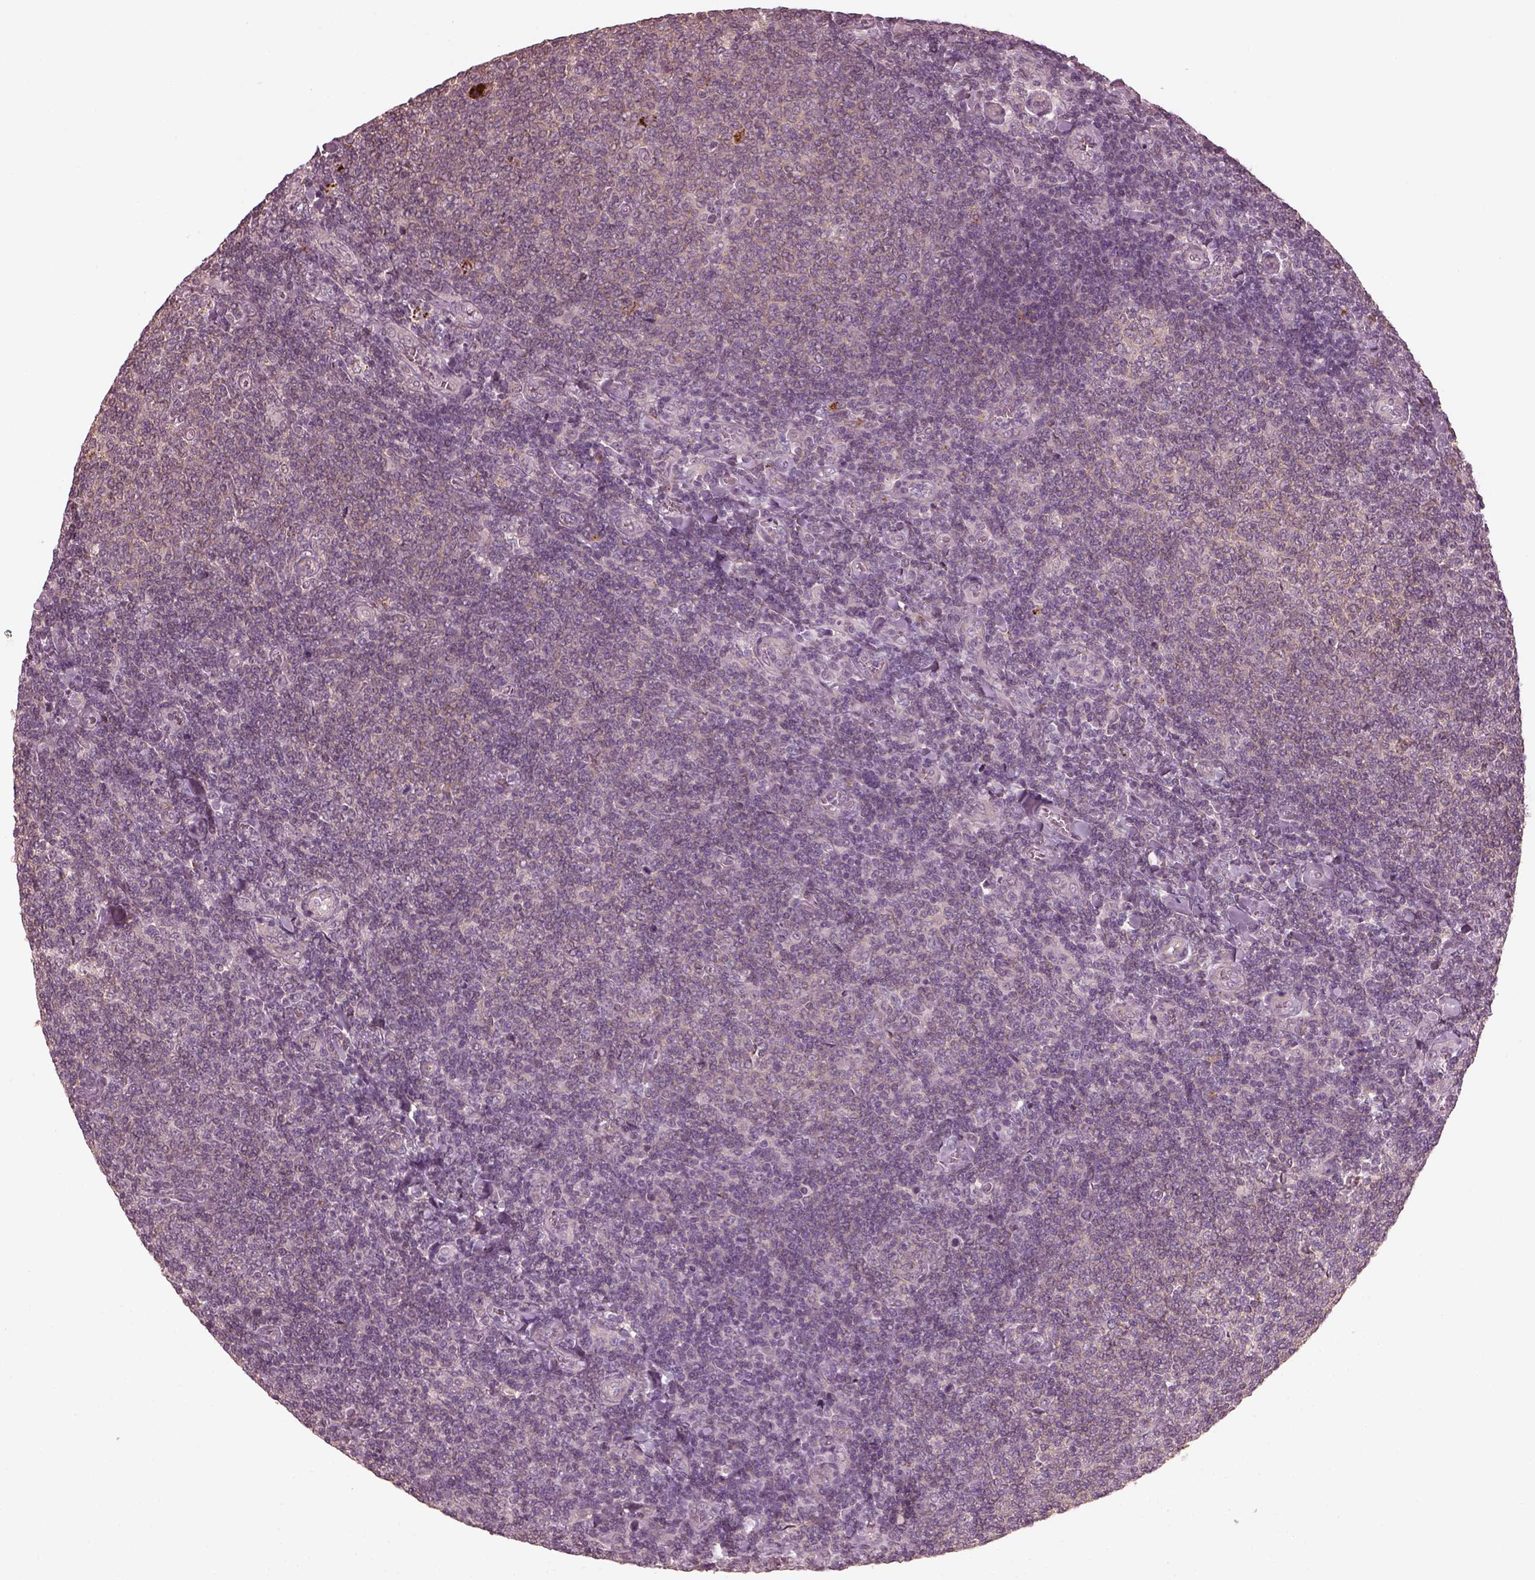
{"staining": {"intensity": "negative", "quantity": "none", "location": "none"}, "tissue": "lymphoma", "cell_type": "Tumor cells", "image_type": "cancer", "snomed": [{"axis": "morphology", "description": "Malignant lymphoma, non-Hodgkin's type, Low grade"}, {"axis": "topography", "description": "Lymph node"}], "caption": "A histopathology image of low-grade malignant lymphoma, non-Hodgkin's type stained for a protein displays no brown staining in tumor cells.", "gene": "VWA5B1", "patient": {"sex": "male", "age": 52}}